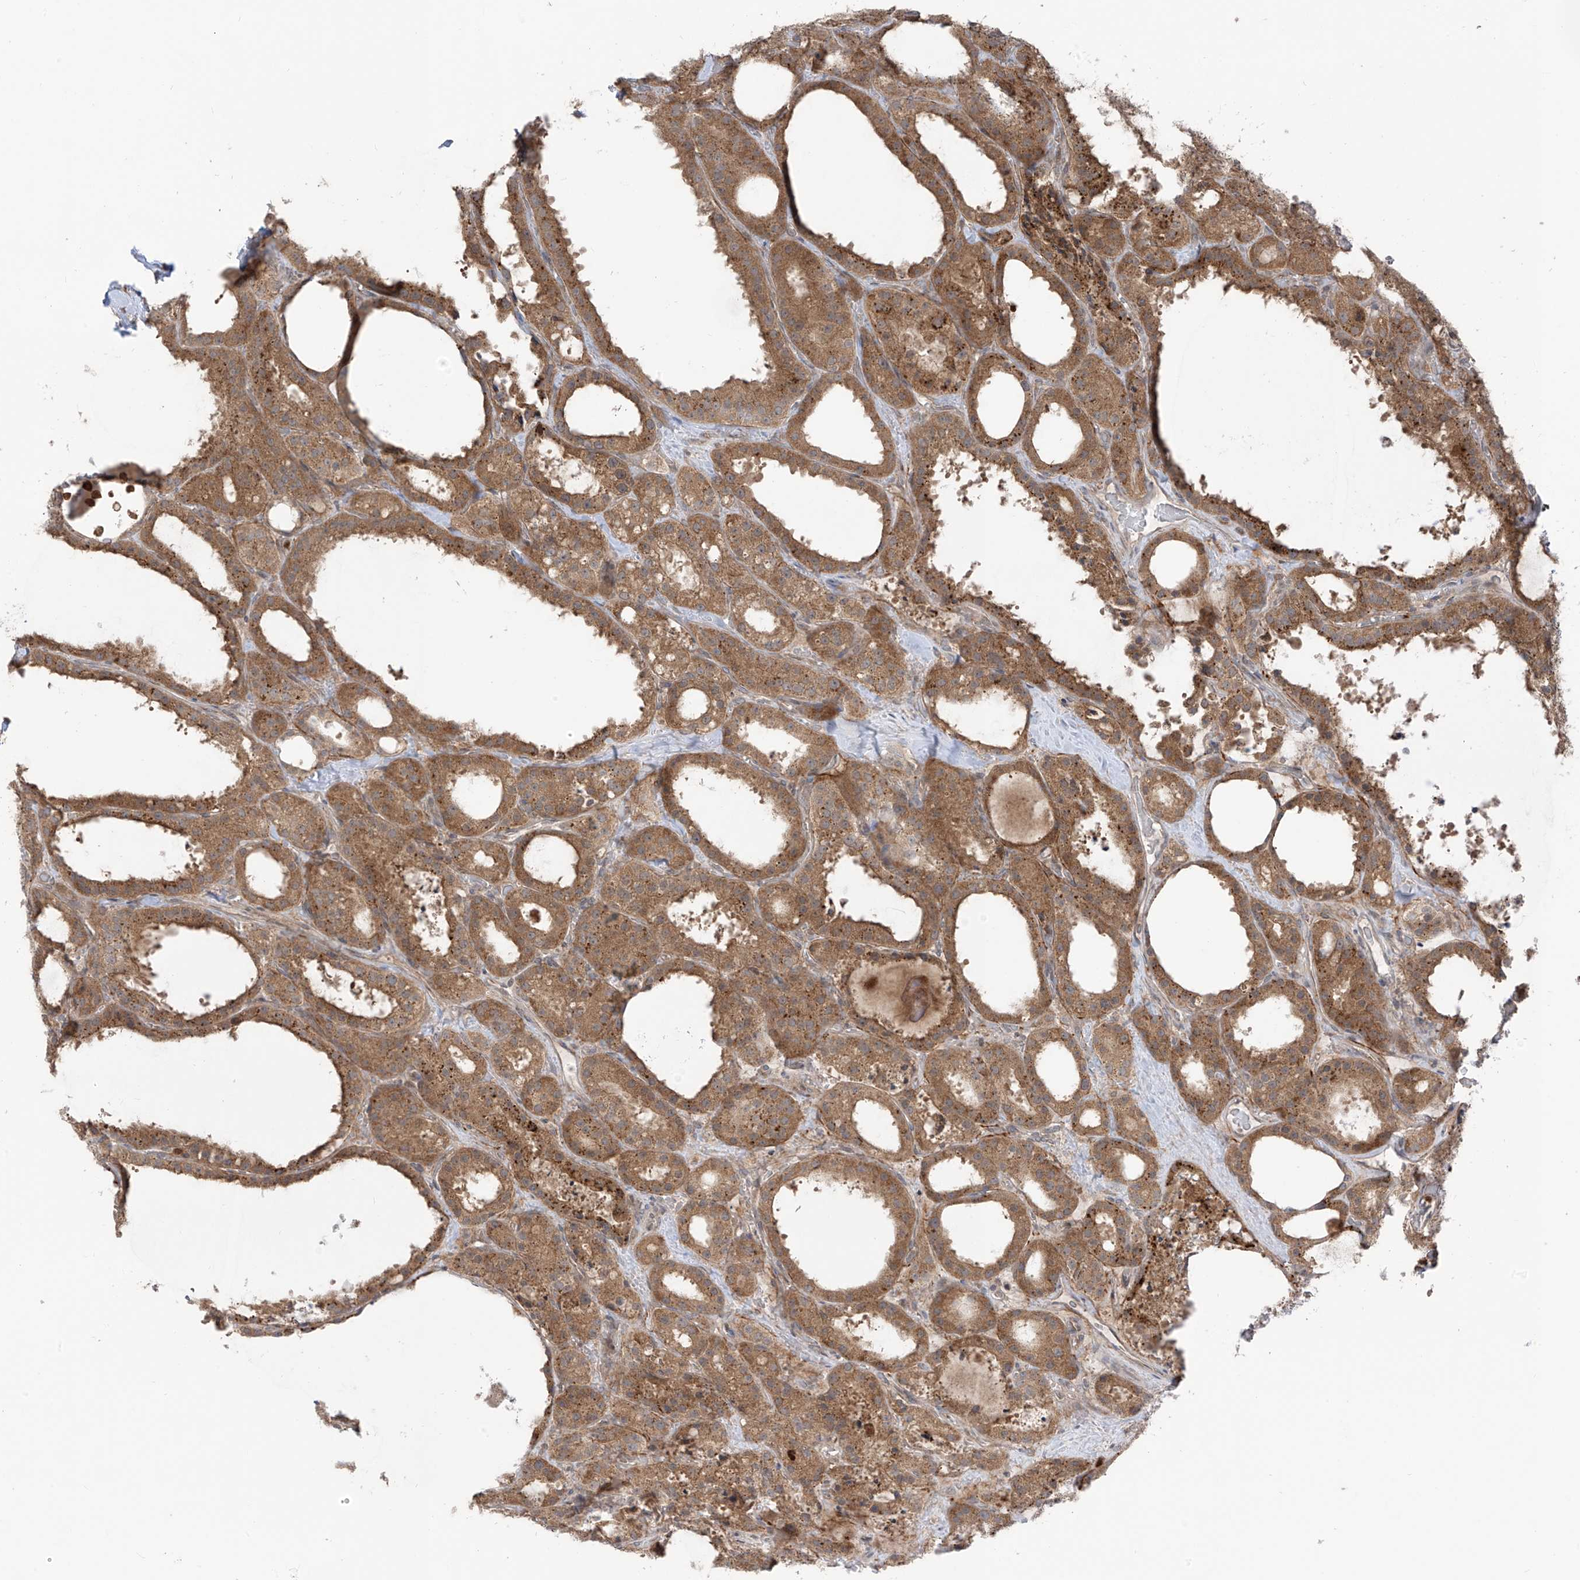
{"staining": {"intensity": "moderate", "quantity": ">75%", "location": "cytoplasmic/membranous"}, "tissue": "thyroid cancer", "cell_type": "Tumor cells", "image_type": "cancer", "snomed": [{"axis": "morphology", "description": "Papillary adenocarcinoma, NOS"}, {"axis": "topography", "description": "Thyroid gland"}], "caption": "A high-resolution photomicrograph shows immunohistochemistry staining of thyroid cancer, which displays moderate cytoplasmic/membranous expression in about >75% of tumor cells.", "gene": "PDE11A", "patient": {"sex": "male", "age": 77}}